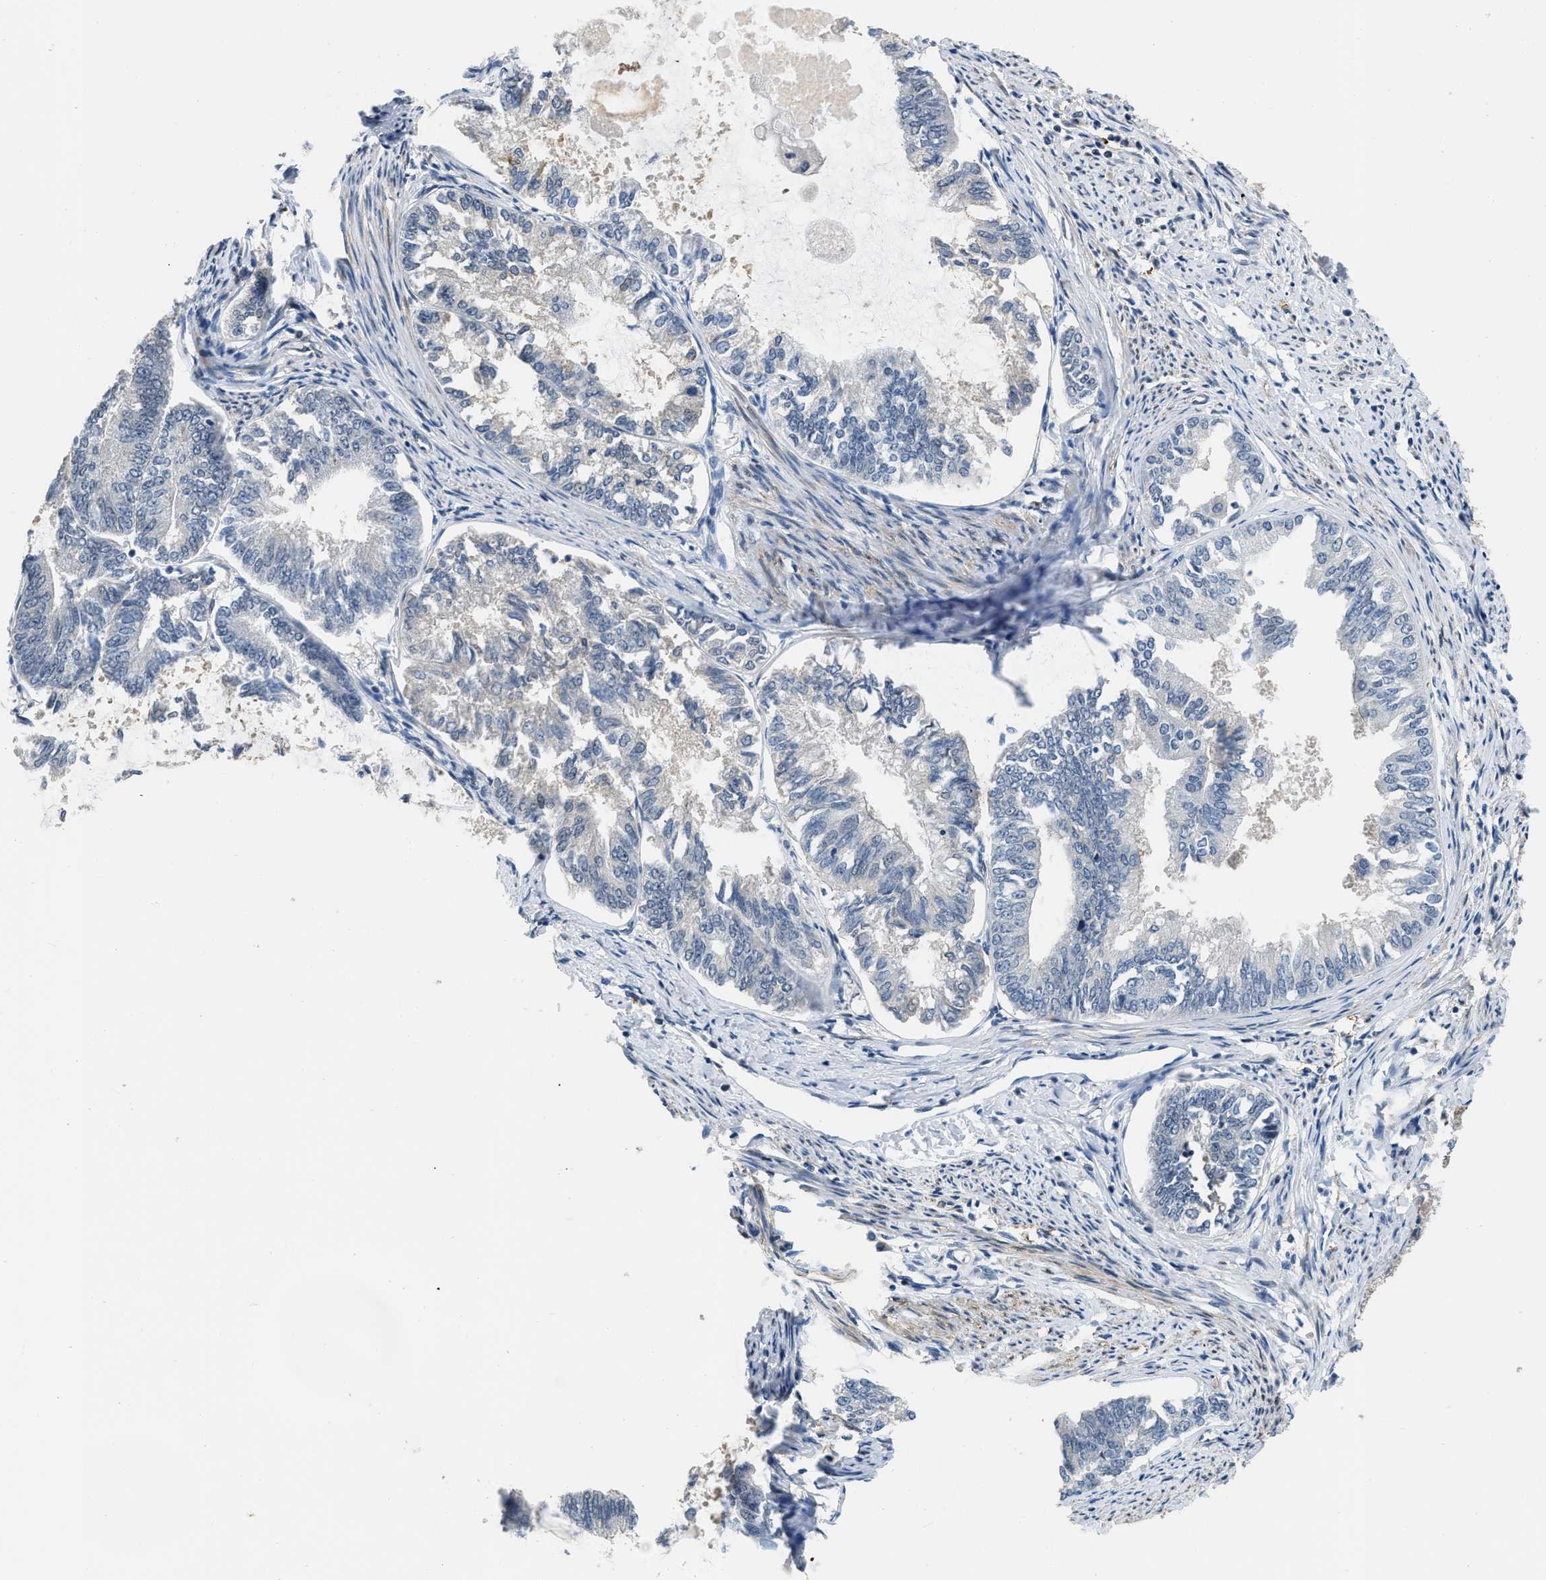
{"staining": {"intensity": "negative", "quantity": "none", "location": "none"}, "tissue": "endometrial cancer", "cell_type": "Tumor cells", "image_type": "cancer", "snomed": [{"axis": "morphology", "description": "Adenocarcinoma, NOS"}, {"axis": "topography", "description": "Endometrium"}], "caption": "Image shows no protein expression in tumor cells of endometrial cancer (adenocarcinoma) tissue.", "gene": "TES", "patient": {"sex": "female", "age": 86}}